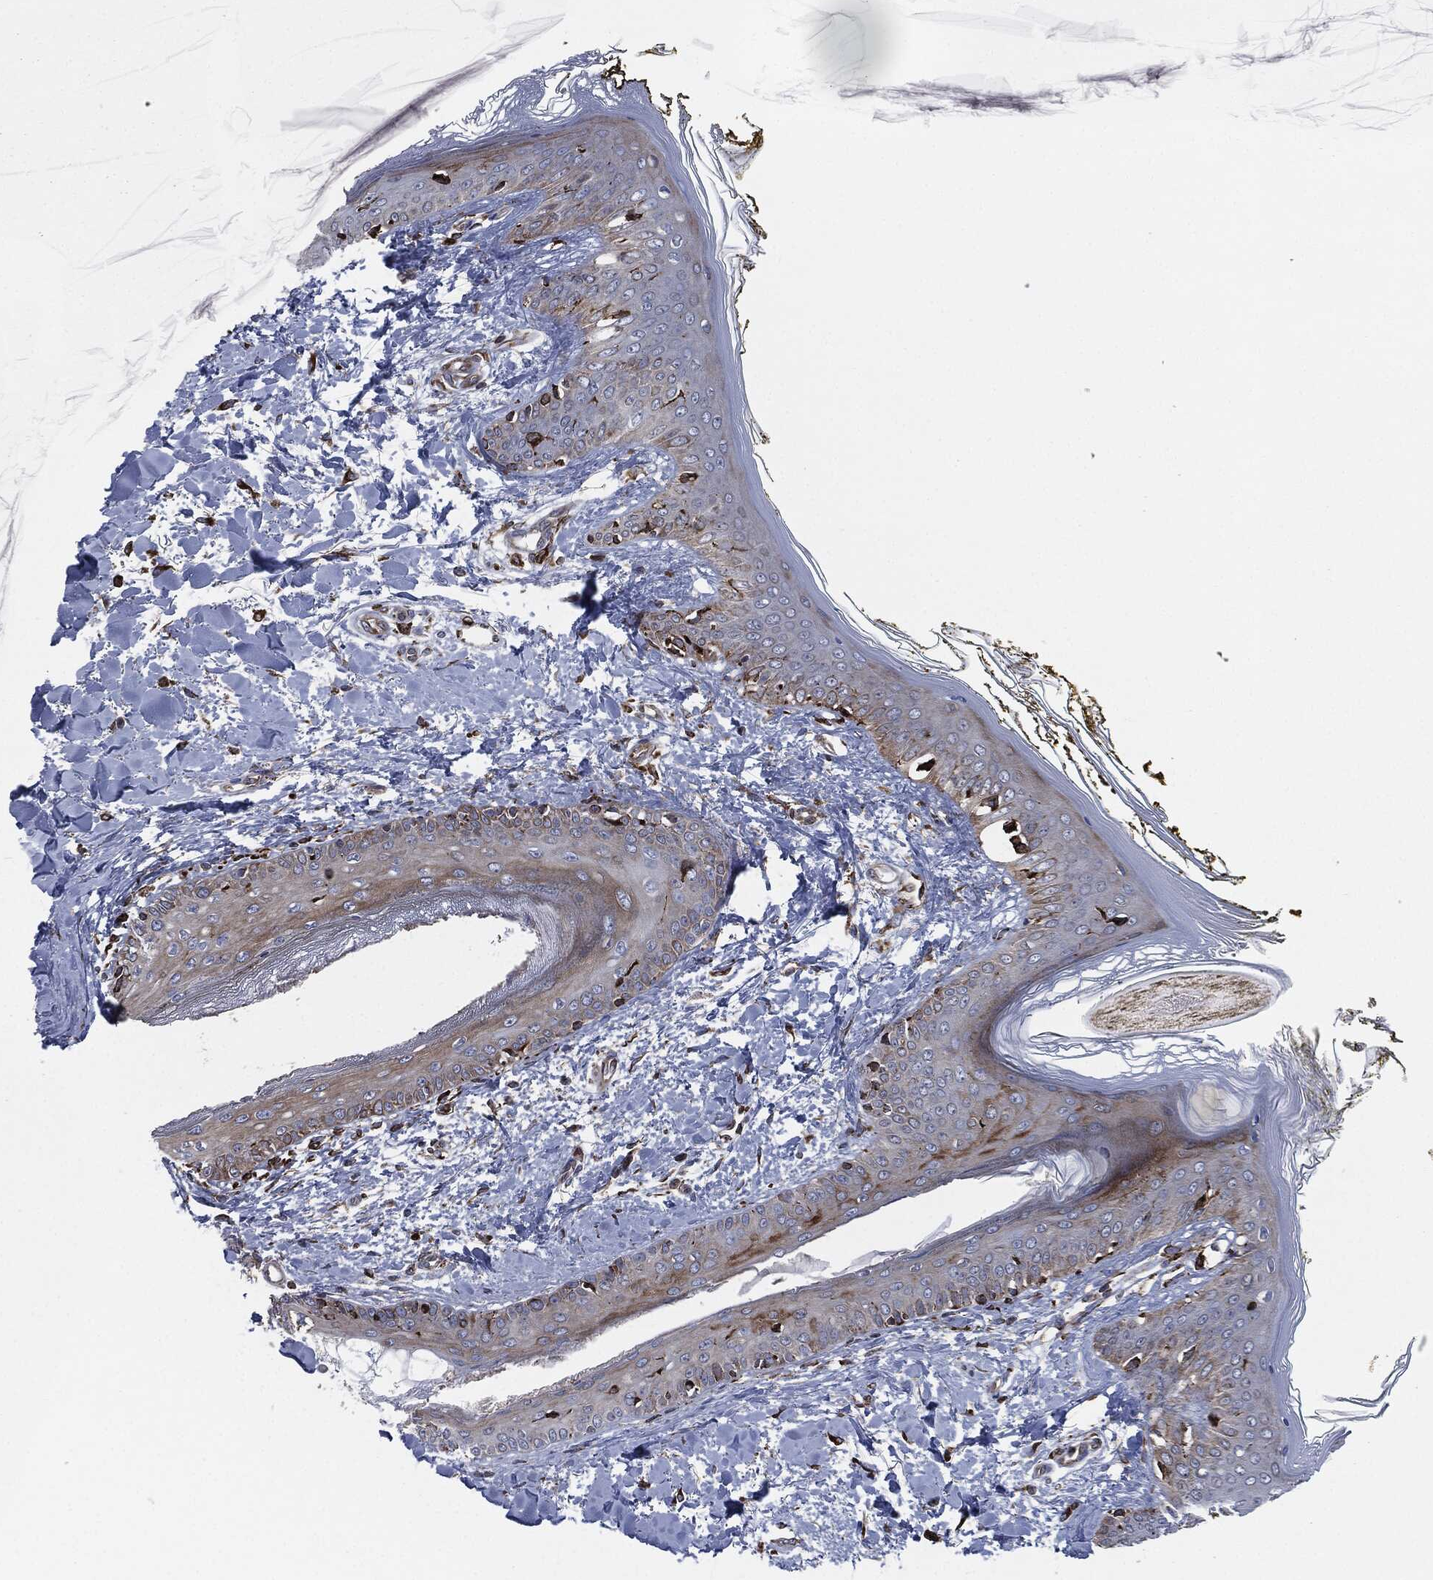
{"staining": {"intensity": "negative", "quantity": "none", "location": "none"}, "tissue": "skin", "cell_type": "Fibroblasts", "image_type": "normal", "snomed": [{"axis": "morphology", "description": "Normal tissue, NOS"}, {"axis": "morphology", "description": "Malignant melanoma, NOS"}, {"axis": "topography", "description": "Skin"}], "caption": "Skin was stained to show a protein in brown. There is no significant expression in fibroblasts. Nuclei are stained in blue.", "gene": "CALR", "patient": {"sex": "female", "age": 34}}